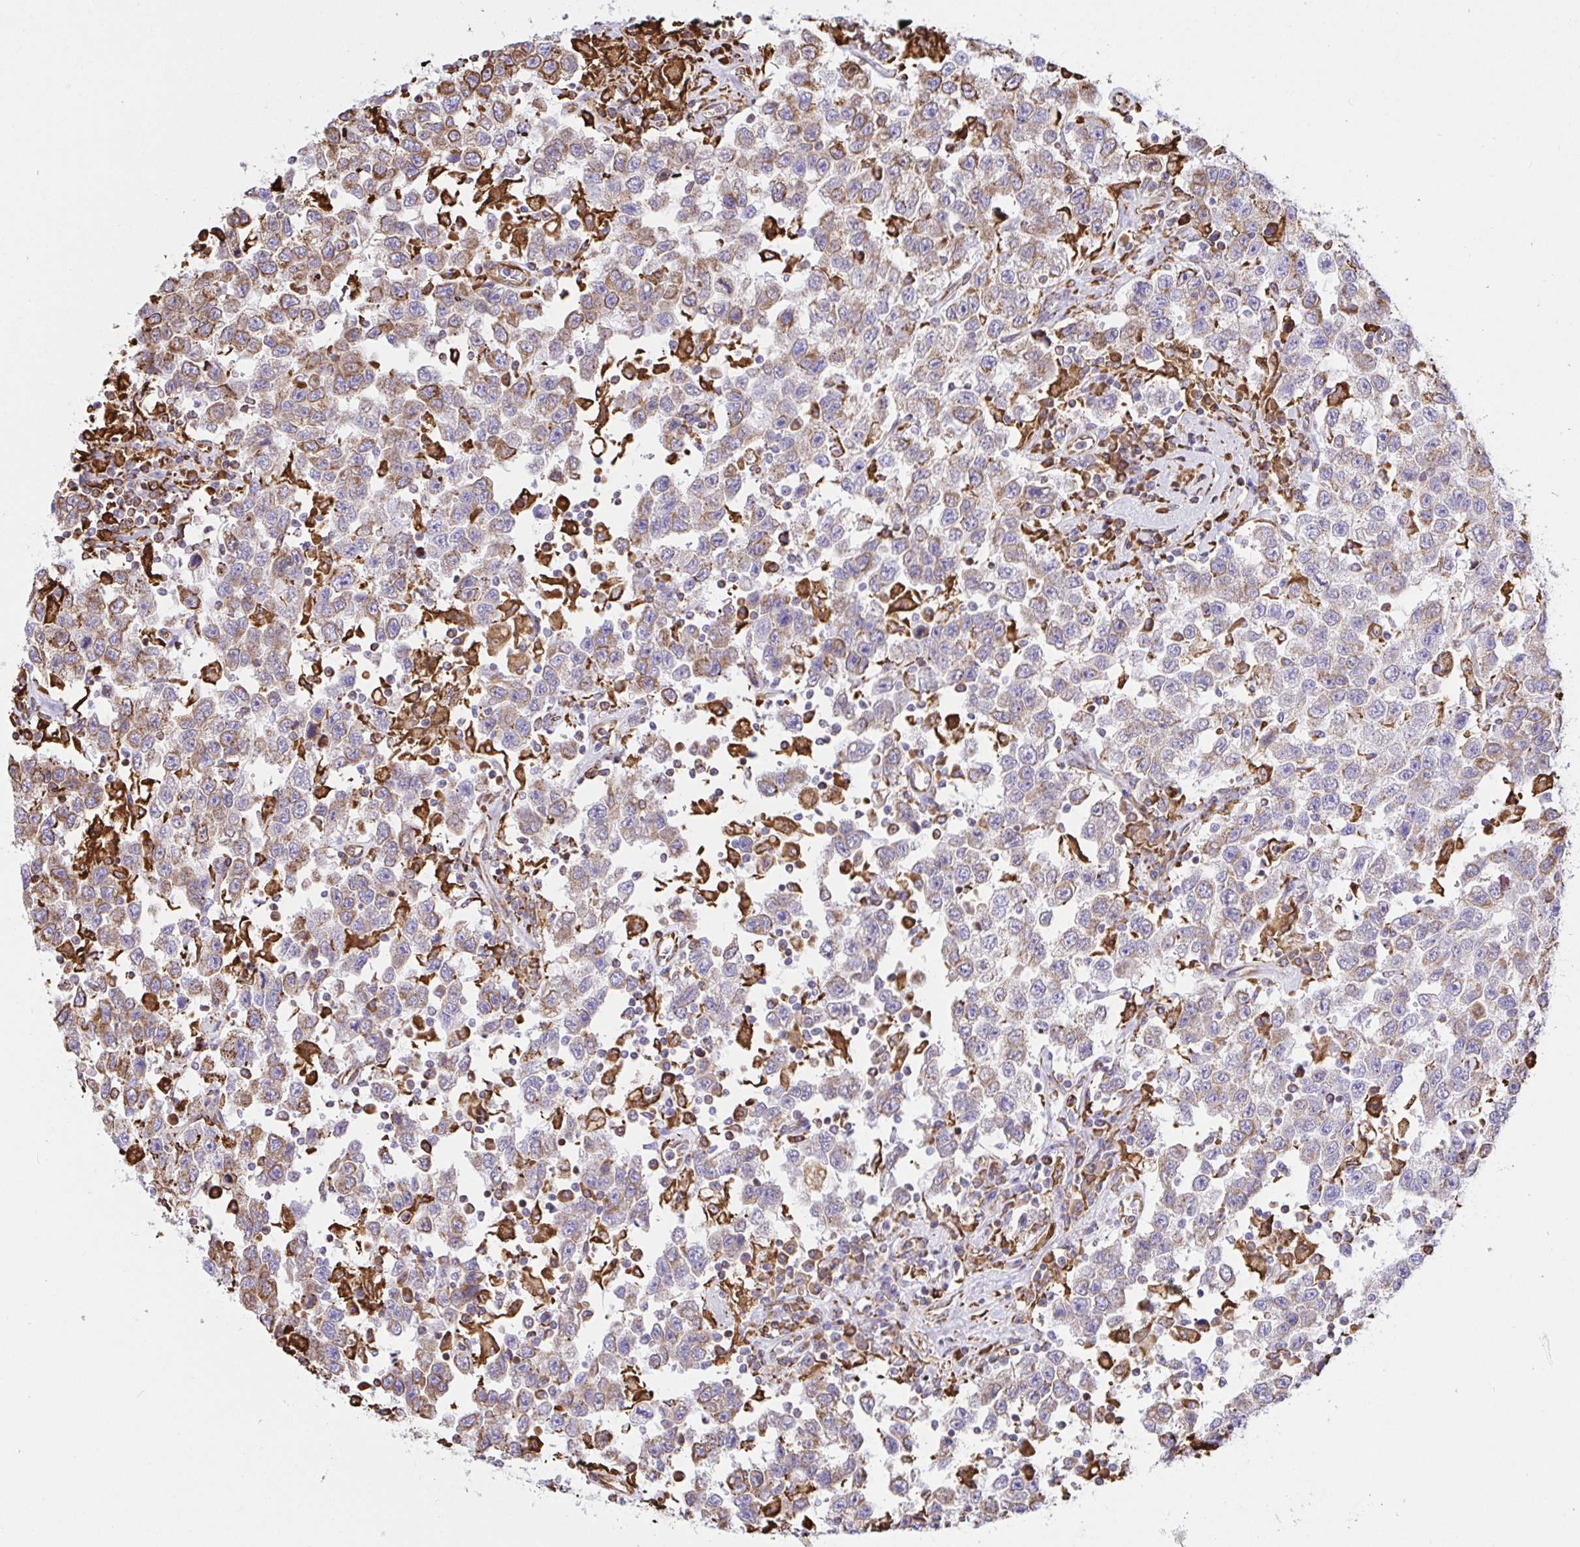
{"staining": {"intensity": "weak", "quantity": "25%-75%", "location": "cytoplasmic/membranous"}, "tissue": "testis cancer", "cell_type": "Tumor cells", "image_type": "cancer", "snomed": [{"axis": "morphology", "description": "Seminoma, NOS"}, {"axis": "topography", "description": "Testis"}], "caption": "Immunohistochemistry of seminoma (testis) reveals low levels of weak cytoplasmic/membranous expression in approximately 25%-75% of tumor cells. (Stains: DAB (3,3'-diaminobenzidine) in brown, nuclei in blue, Microscopy: brightfield microscopy at high magnification).", "gene": "CLGN", "patient": {"sex": "male", "age": 41}}